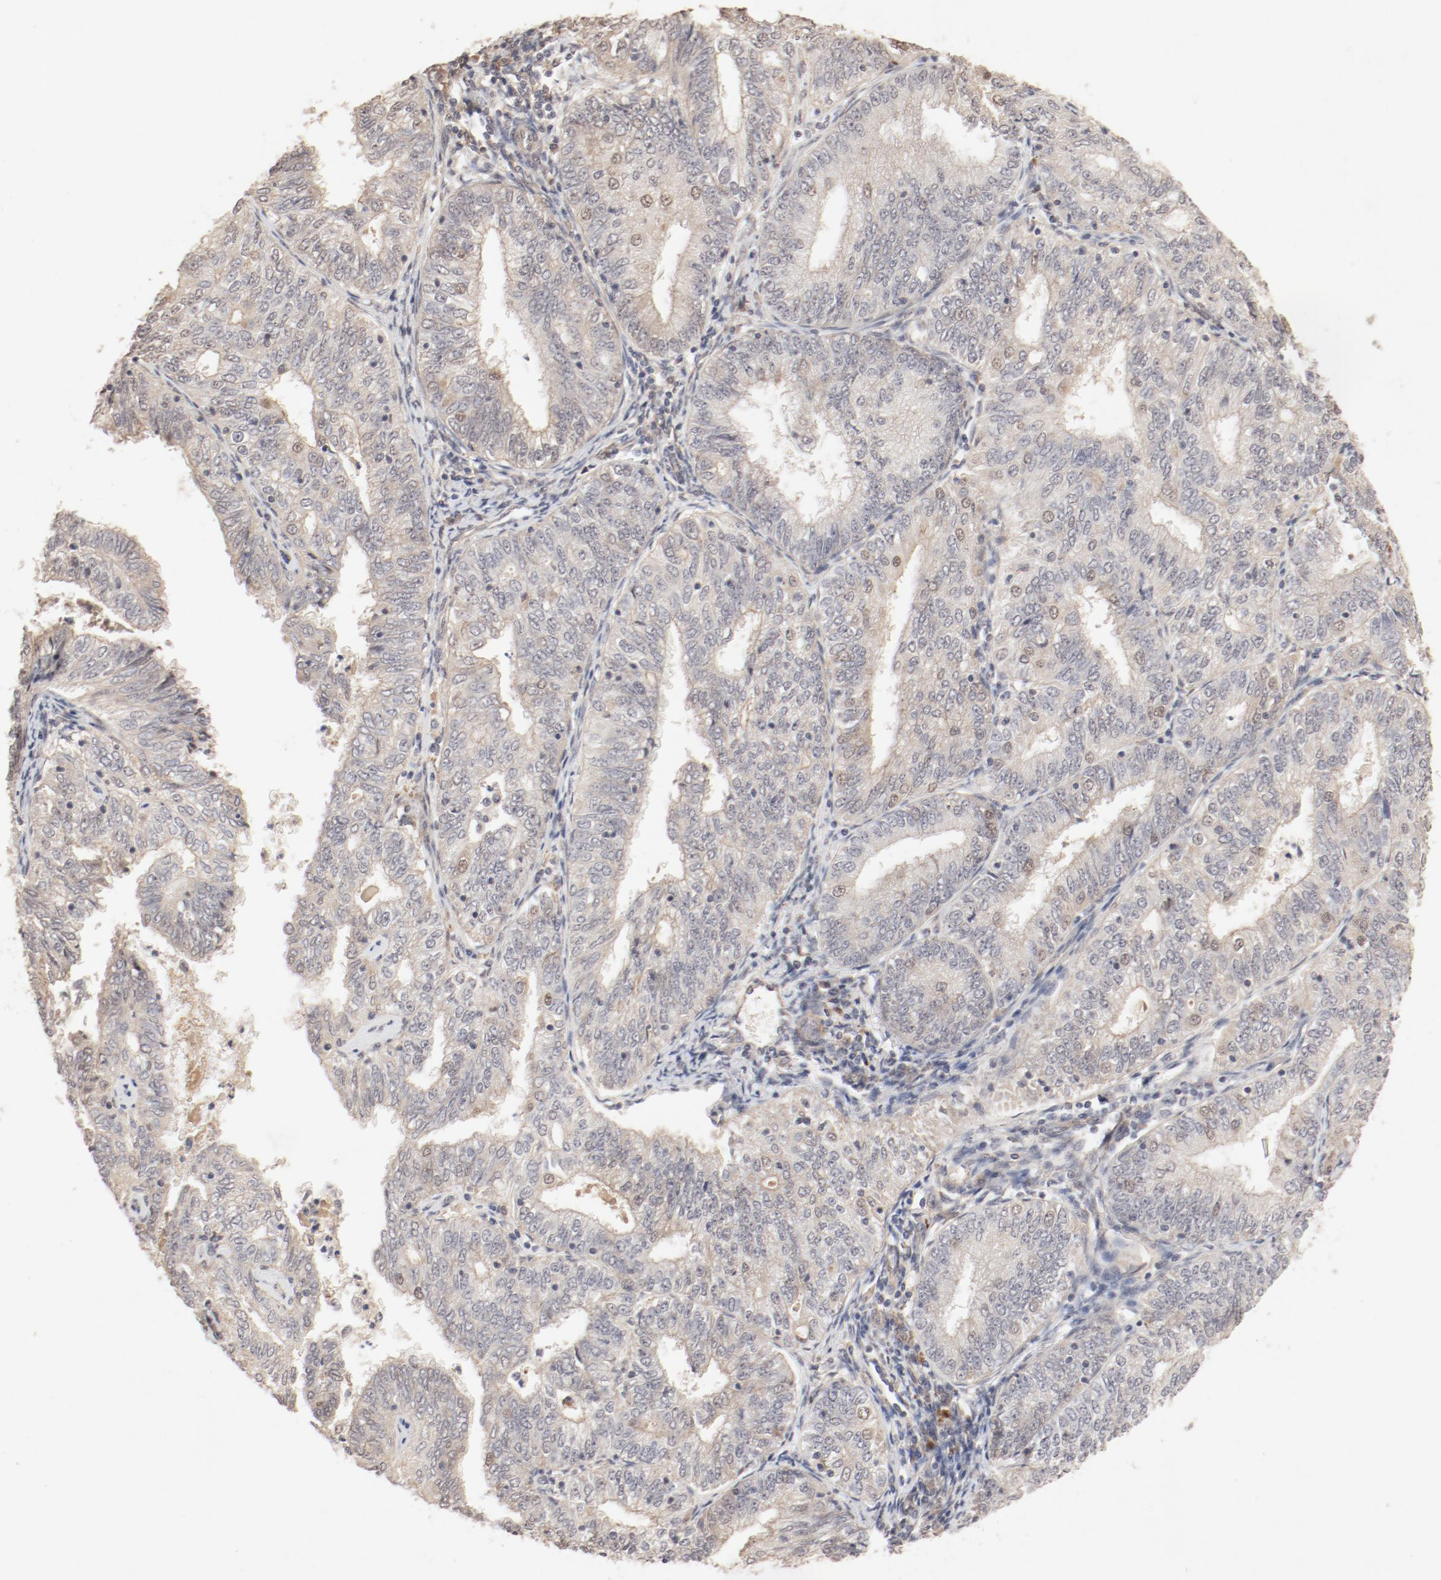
{"staining": {"intensity": "moderate", "quantity": ">75%", "location": "cytoplasmic/membranous,nuclear"}, "tissue": "endometrial cancer", "cell_type": "Tumor cells", "image_type": "cancer", "snomed": [{"axis": "morphology", "description": "Adenocarcinoma, NOS"}, {"axis": "topography", "description": "Endometrium"}], "caption": "This image demonstrates immunohistochemistry staining of endometrial cancer, with medium moderate cytoplasmic/membranous and nuclear positivity in approximately >75% of tumor cells.", "gene": "IL3RA", "patient": {"sex": "female", "age": 69}}